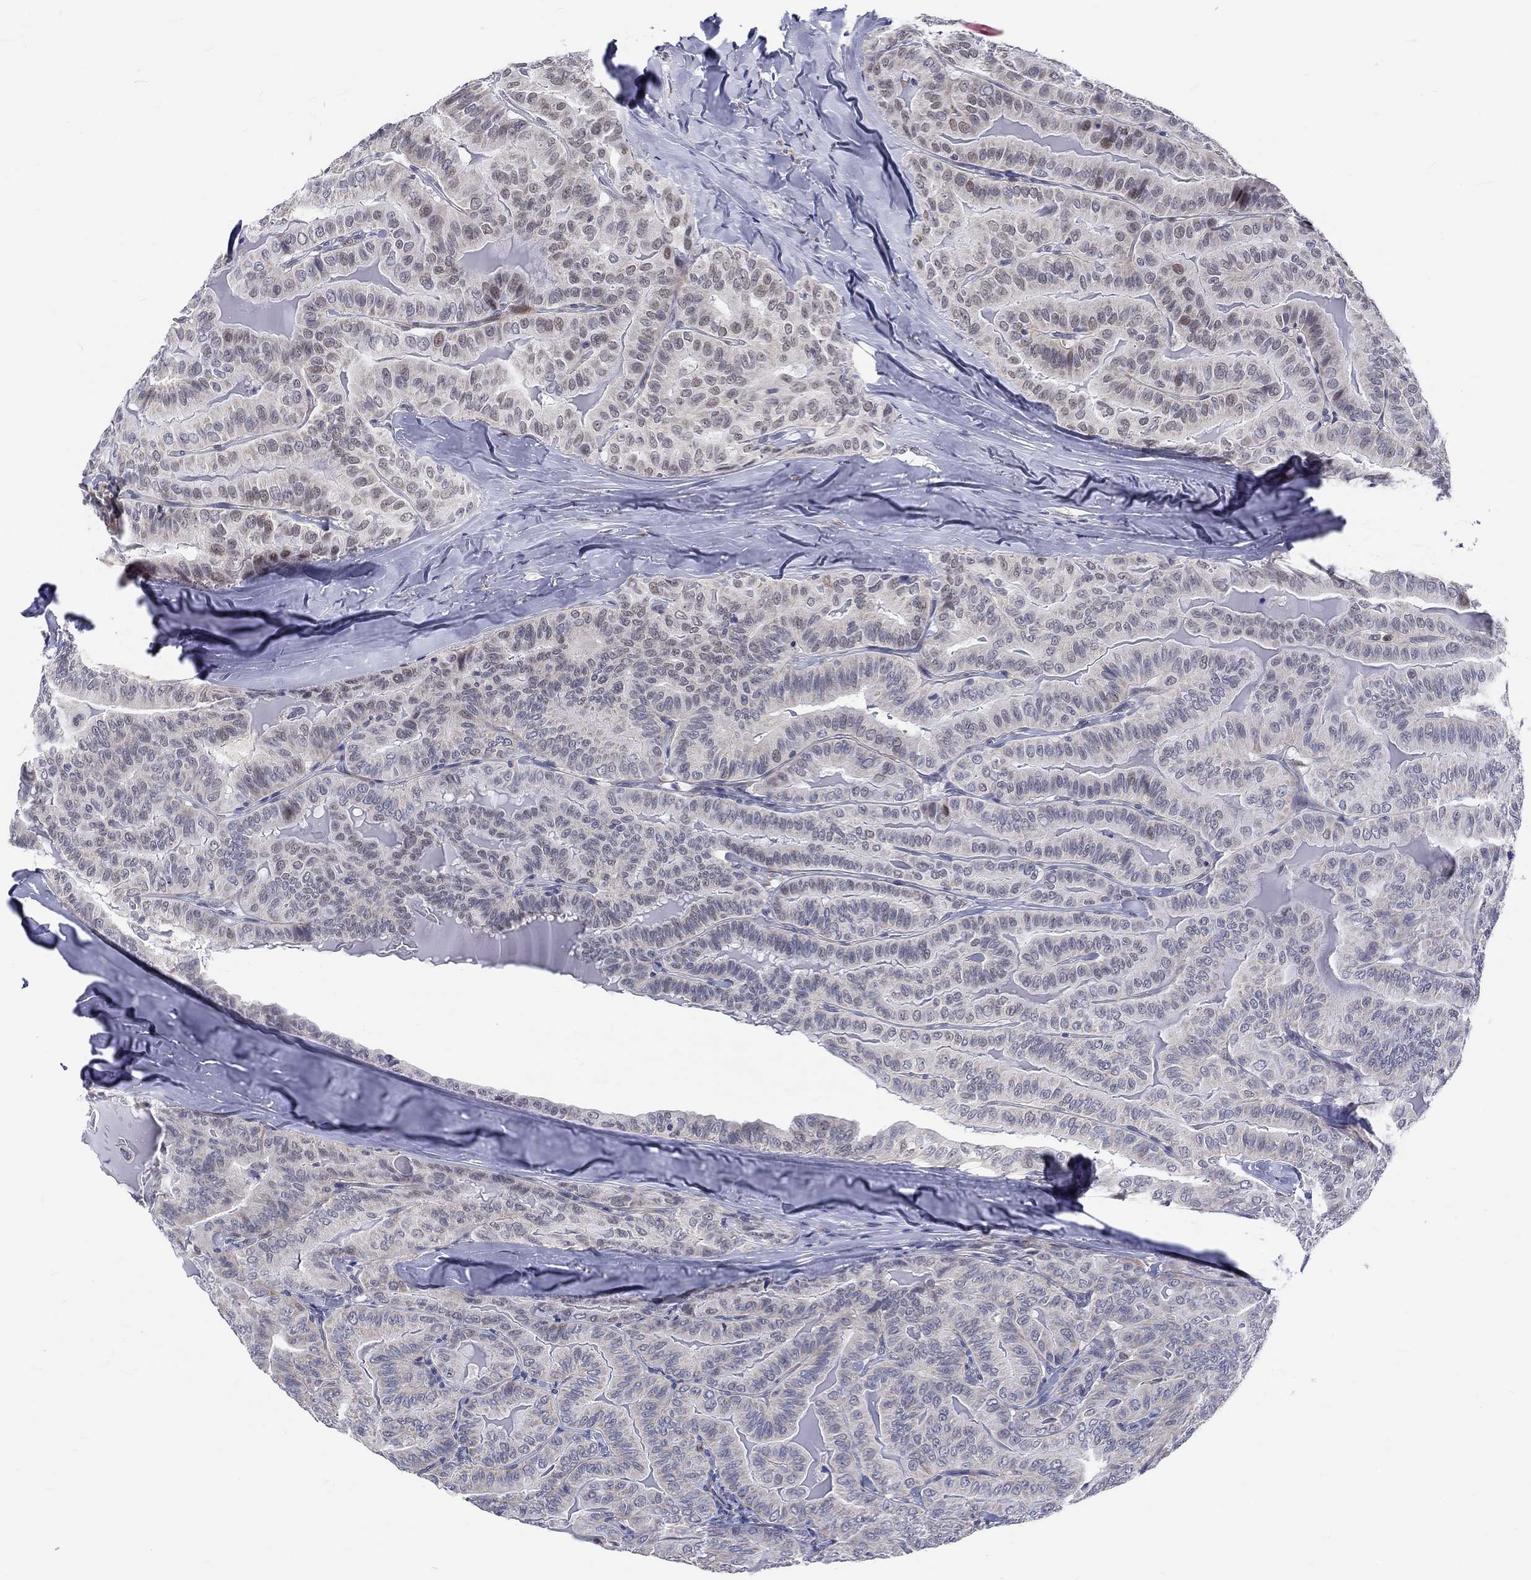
{"staining": {"intensity": "moderate", "quantity": "<25%", "location": "nuclear"}, "tissue": "thyroid cancer", "cell_type": "Tumor cells", "image_type": "cancer", "snomed": [{"axis": "morphology", "description": "Papillary adenocarcinoma, NOS"}, {"axis": "topography", "description": "Thyroid gland"}], "caption": "Moderate nuclear positivity is present in approximately <25% of tumor cells in thyroid cancer. (DAB (3,3'-diaminobenzidine) = brown stain, brightfield microscopy at high magnification).", "gene": "ST6GALNAC1", "patient": {"sex": "female", "age": 68}}